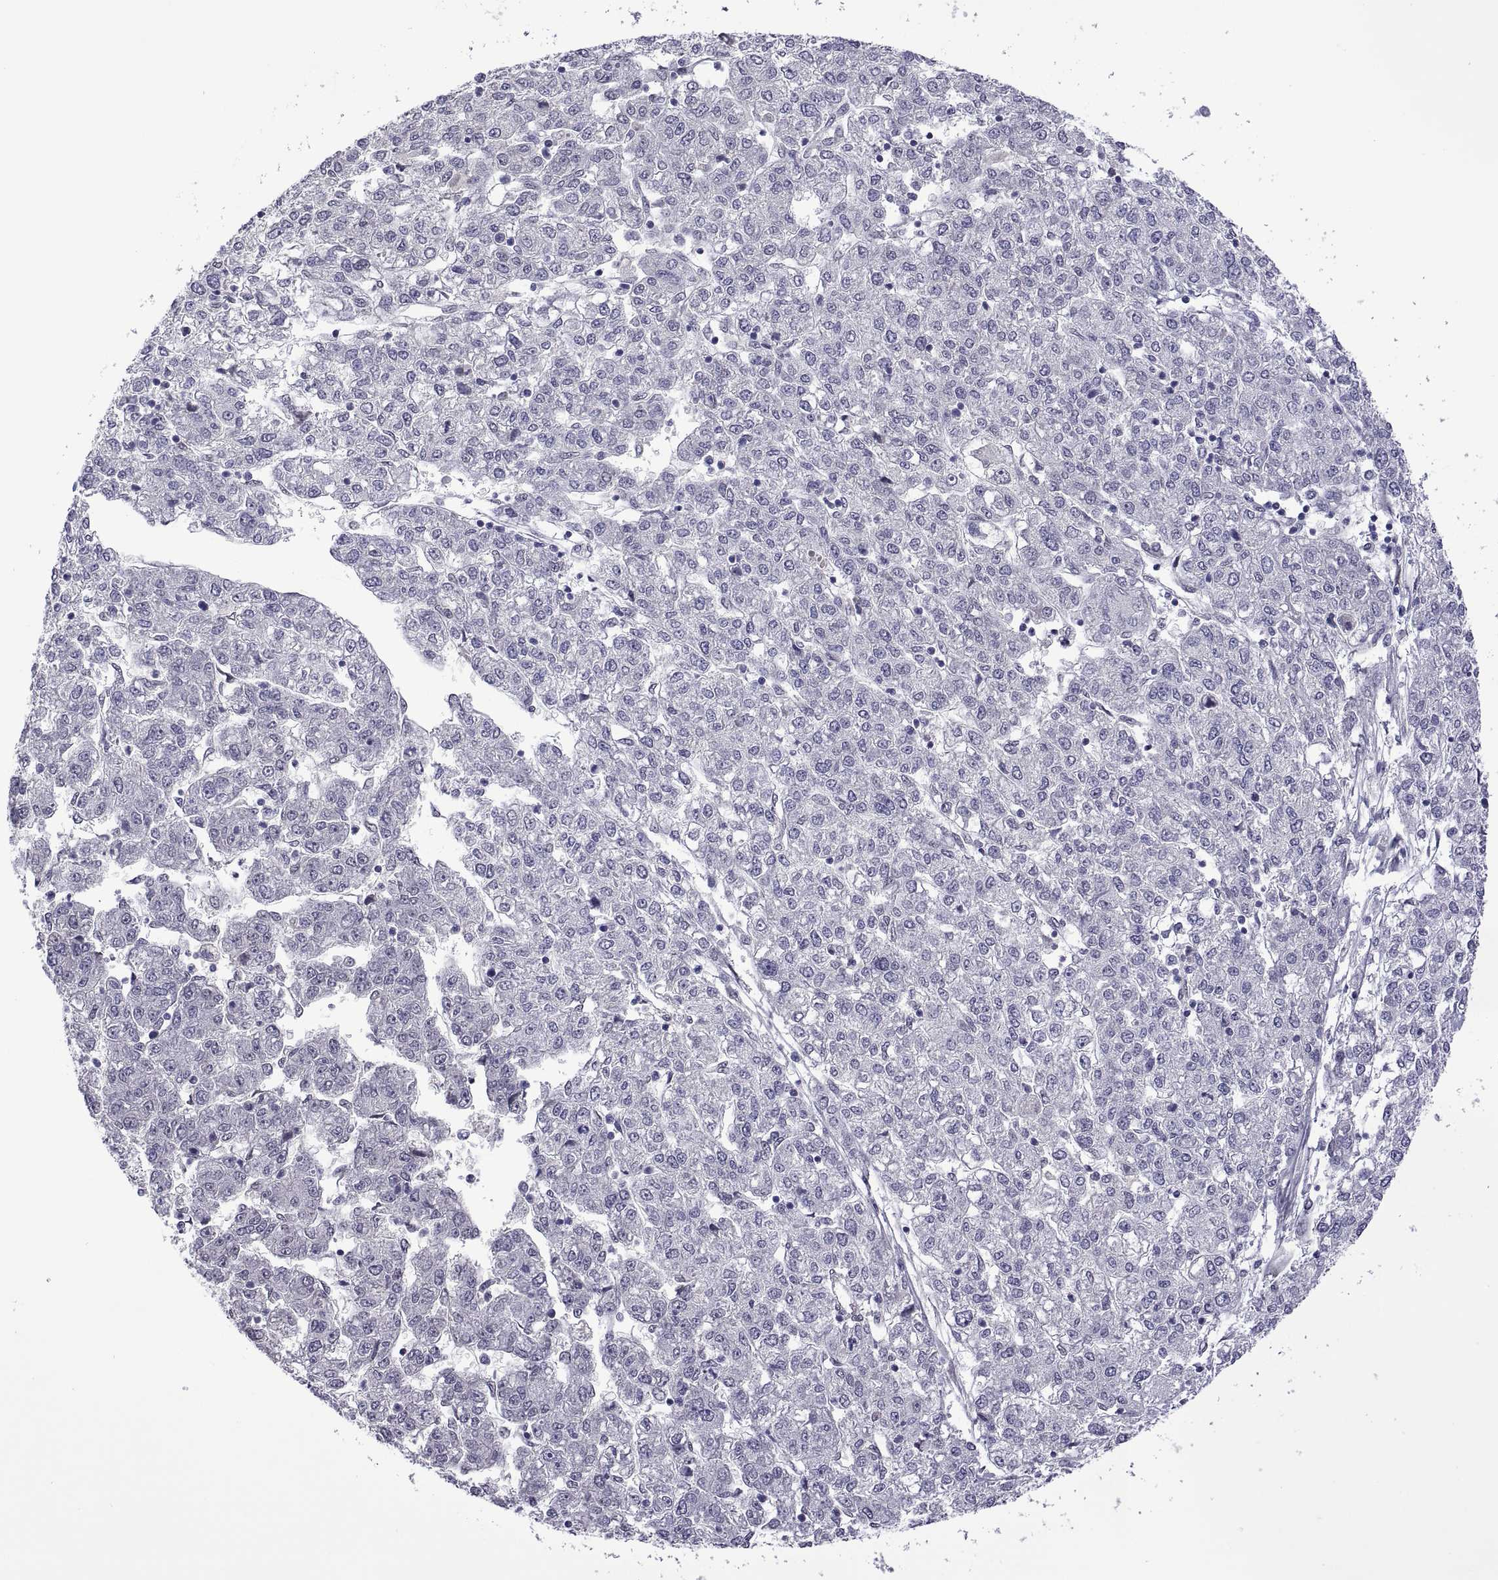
{"staining": {"intensity": "negative", "quantity": "none", "location": "none"}, "tissue": "liver cancer", "cell_type": "Tumor cells", "image_type": "cancer", "snomed": [{"axis": "morphology", "description": "Carcinoma, Hepatocellular, NOS"}, {"axis": "topography", "description": "Liver"}], "caption": "Image shows no significant protein positivity in tumor cells of liver cancer. (DAB immunohistochemistry with hematoxylin counter stain).", "gene": "NR4A1", "patient": {"sex": "male", "age": 56}}